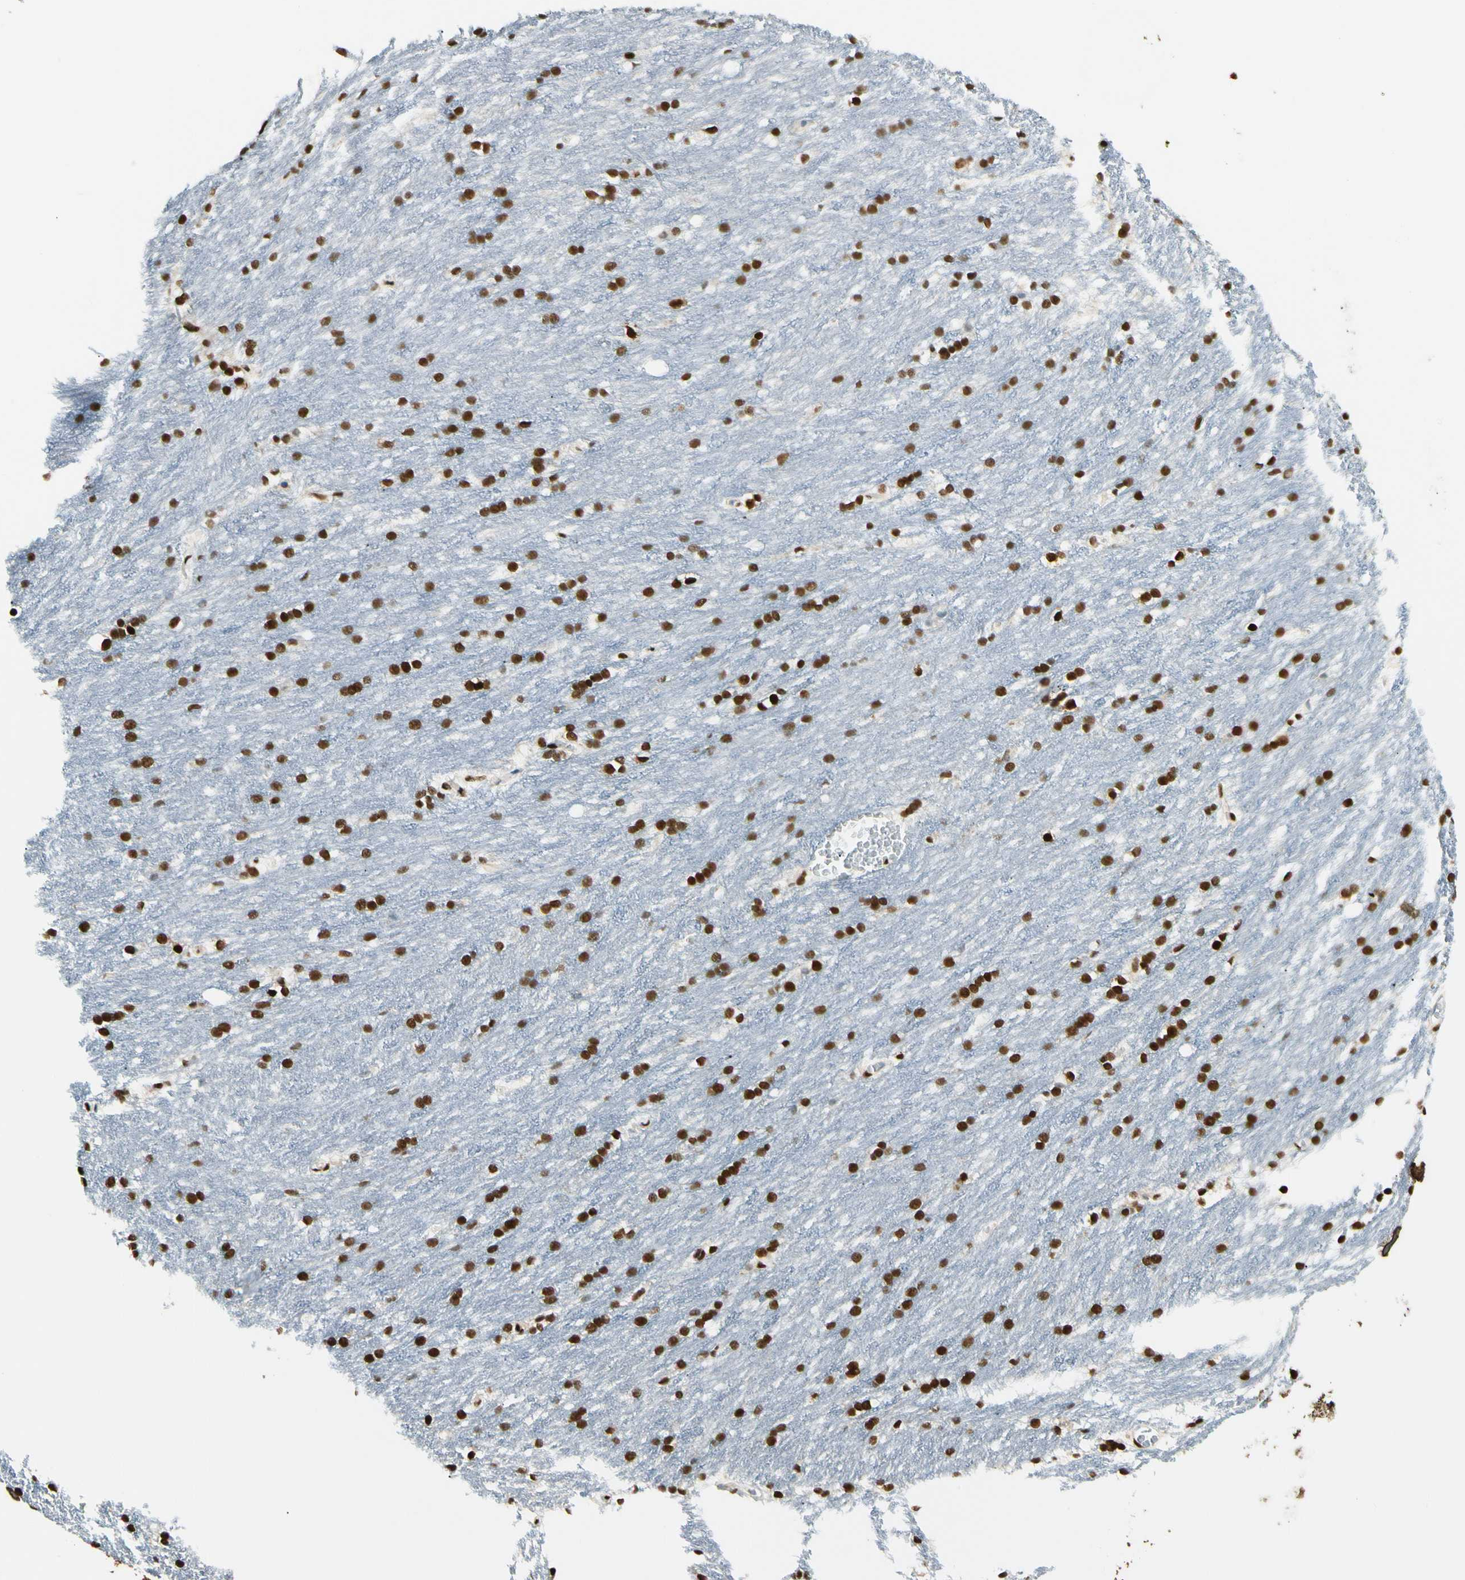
{"staining": {"intensity": "strong", "quantity": ">75%", "location": "nuclear"}, "tissue": "caudate", "cell_type": "Glial cells", "image_type": "normal", "snomed": [{"axis": "morphology", "description": "Normal tissue, NOS"}, {"axis": "topography", "description": "Lateral ventricle wall"}], "caption": "DAB immunohistochemical staining of unremarkable caudate shows strong nuclear protein positivity in about >75% of glial cells.", "gene": "FUS", "patient": {"sex": "female", "age": 19}}